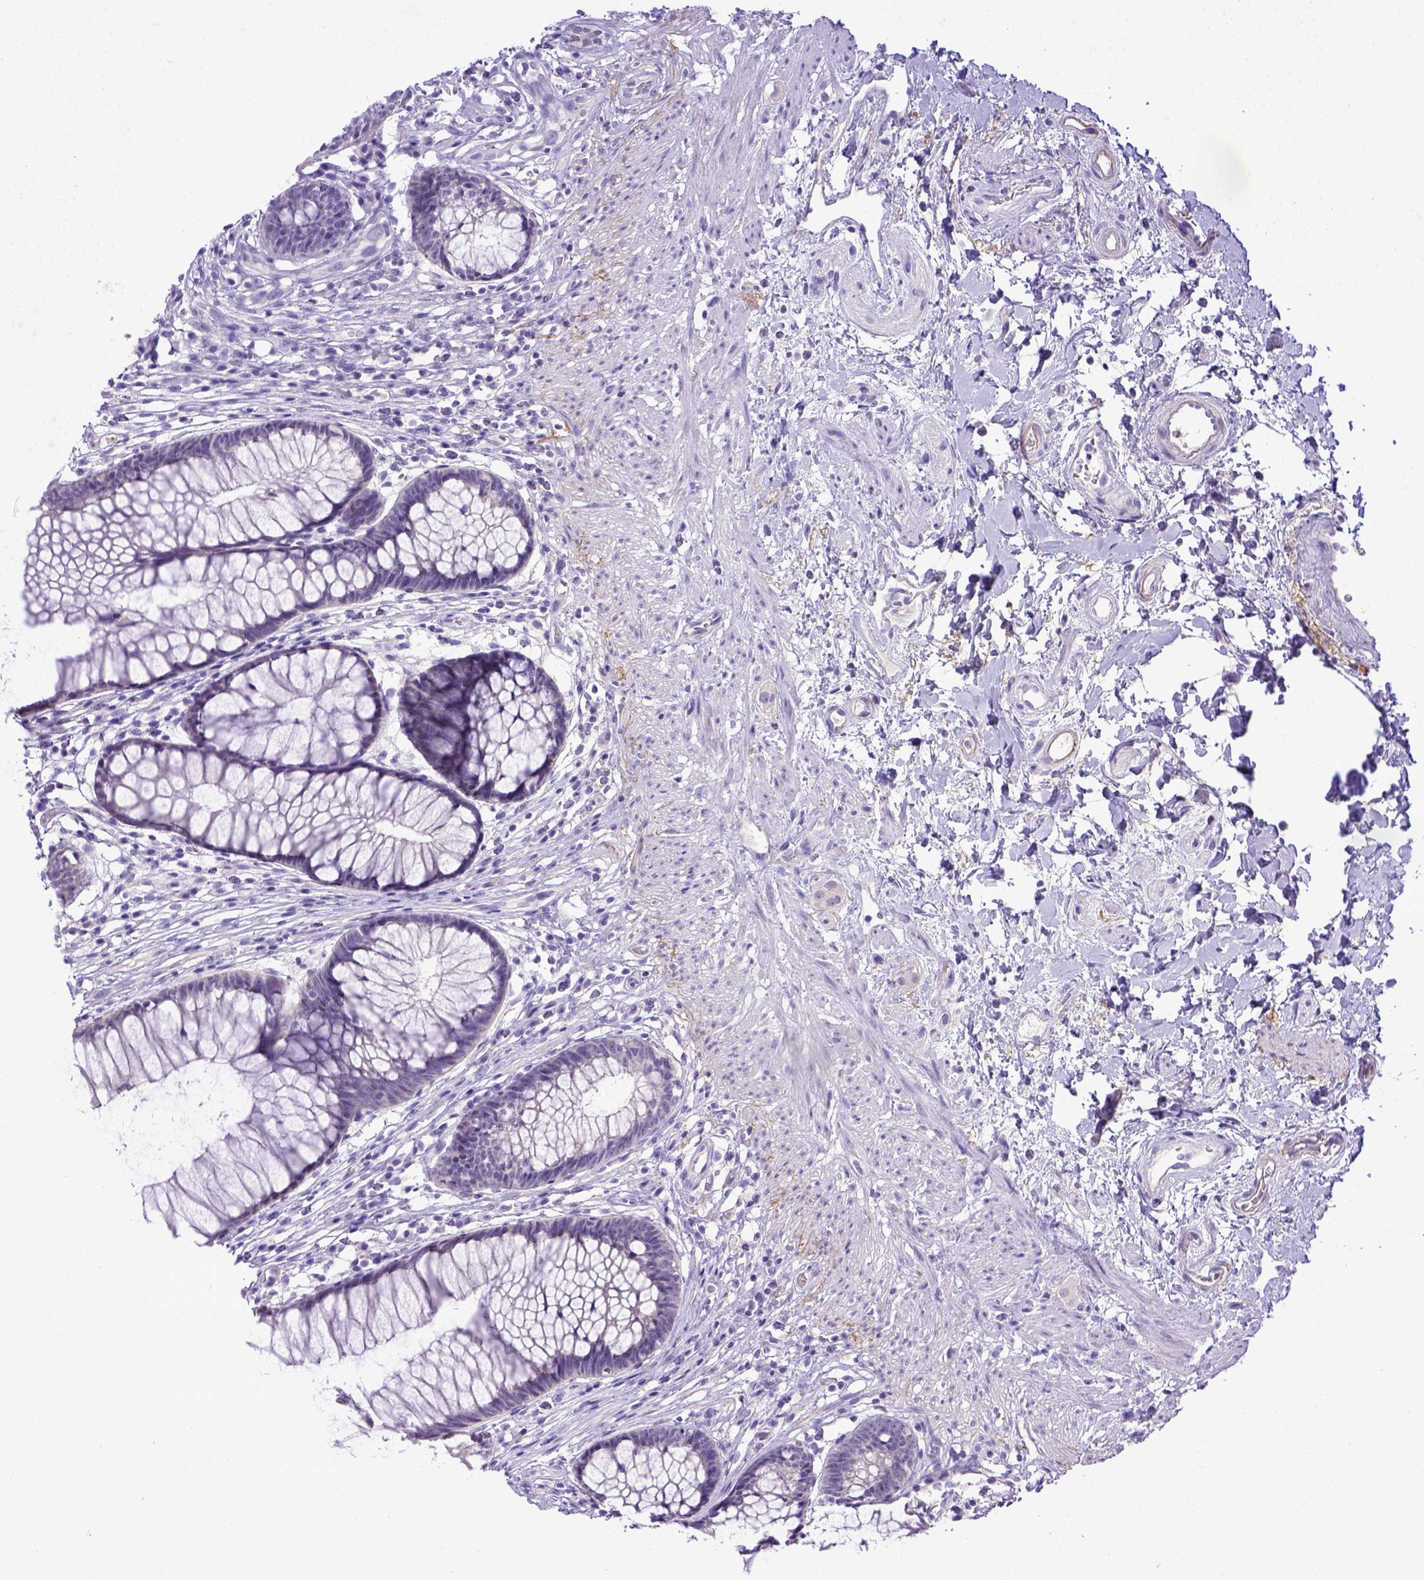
{"staining": {"intensity": "negative", "quantity": "none", "location": "none"}, "tissue": "rectum", "cell_type": "Glandular cells", "image_type": "normal", "snomed": [{"axis": "morphology", "description": "Normal tissue, NOS"}, {"axis": "topography", "description": "Smooth muscle"}, {"axis": "topography", "description": "Rectum"}], "caption": "High power microscopy image of an immunohistochemistry (IHC) micrograph of benign rectum, revealing no significant positivity in glandular cells.", "gene": "BTN1A1", "patient": {"sex": "male", "age": 53}}